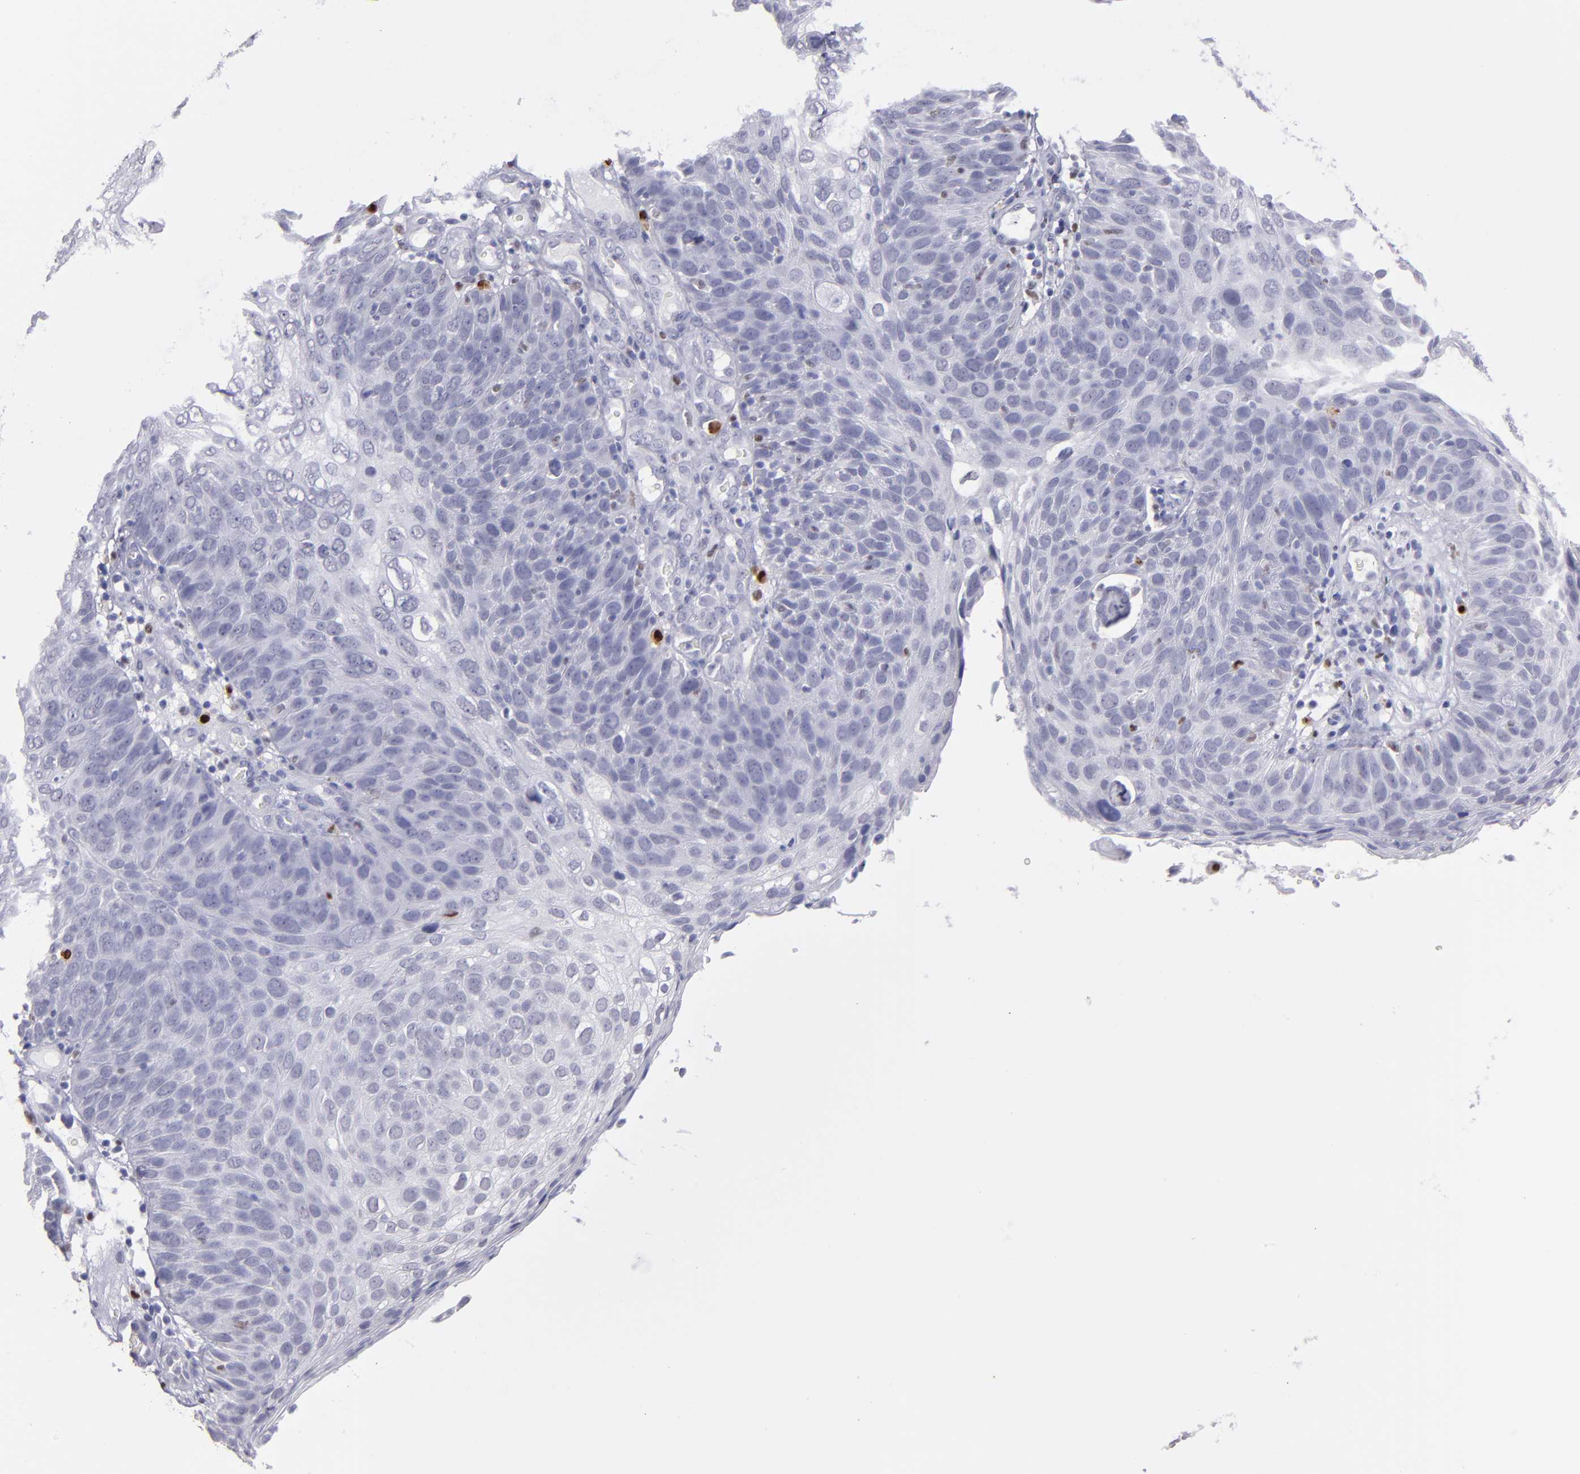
{"staining": {"intensity": "negative", "quantity": "none", "location": "none"}, "tissue": "skin cancer", "cell_type": "Tumor cells", "image_type": "cancer", "snomed": [{"axis": "morphology", "description": "Squamous cell carcinoma, NOS"}, {"axis": "topography", "description": "Skin"}], "caption": "Skin squamous cell carcinoma was stained to show a protein in brown. There is no significant staining in tumor cells. The staining was performed using DAB to visualize the protein expression in brown, while the nuclei were stained in blue with hematoxylin (Magnification: 20x).", "gene": "IRF8", "patient": {"sex": "male", "age": 87}}